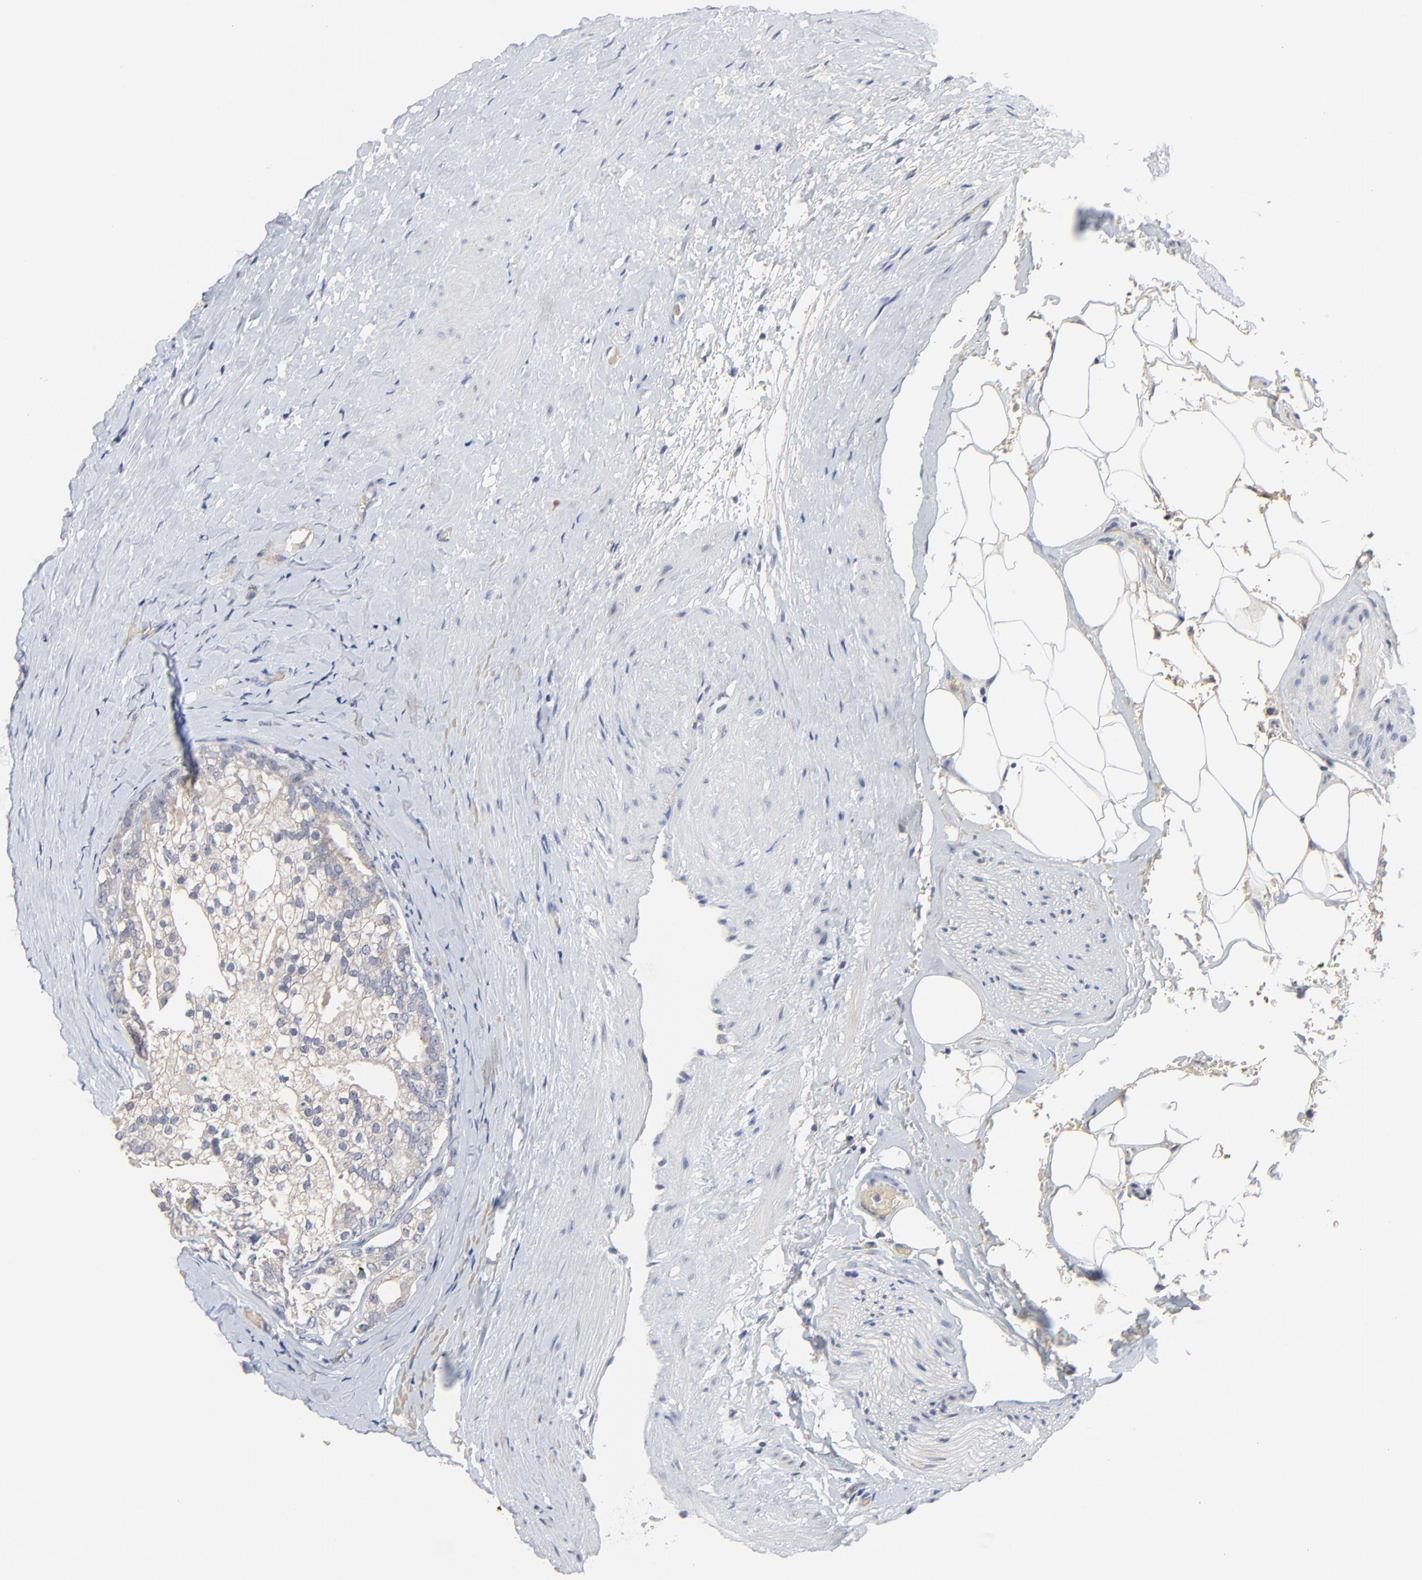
{"staining": {"intensity": "weak", "quantity": "25%-75%", "location": "cytoplasmic/membranous"}, "tissue": "prostate cancer", "cell_type": "Tumor cells", "image_type": "cancer", "snomed": [{"axis": "morphology", "description": "Adenocarcinoma, Medium grade"}, {"axis": "topography", "description": "Prostate"}], "caption": "High-magnification brightfield microscopy of prostate medium-grade adenocarcinoma stained with DAB (3,3'-diaminobenzidine) (brown) and counterstained with hematoxylin (blue). tumor cells exhibit weak cytoplasmic/membranous positivity is present in approximately25%-75% of cells.", "gene": "FANCB", "patient": {"sex": "male", "age": 59}}